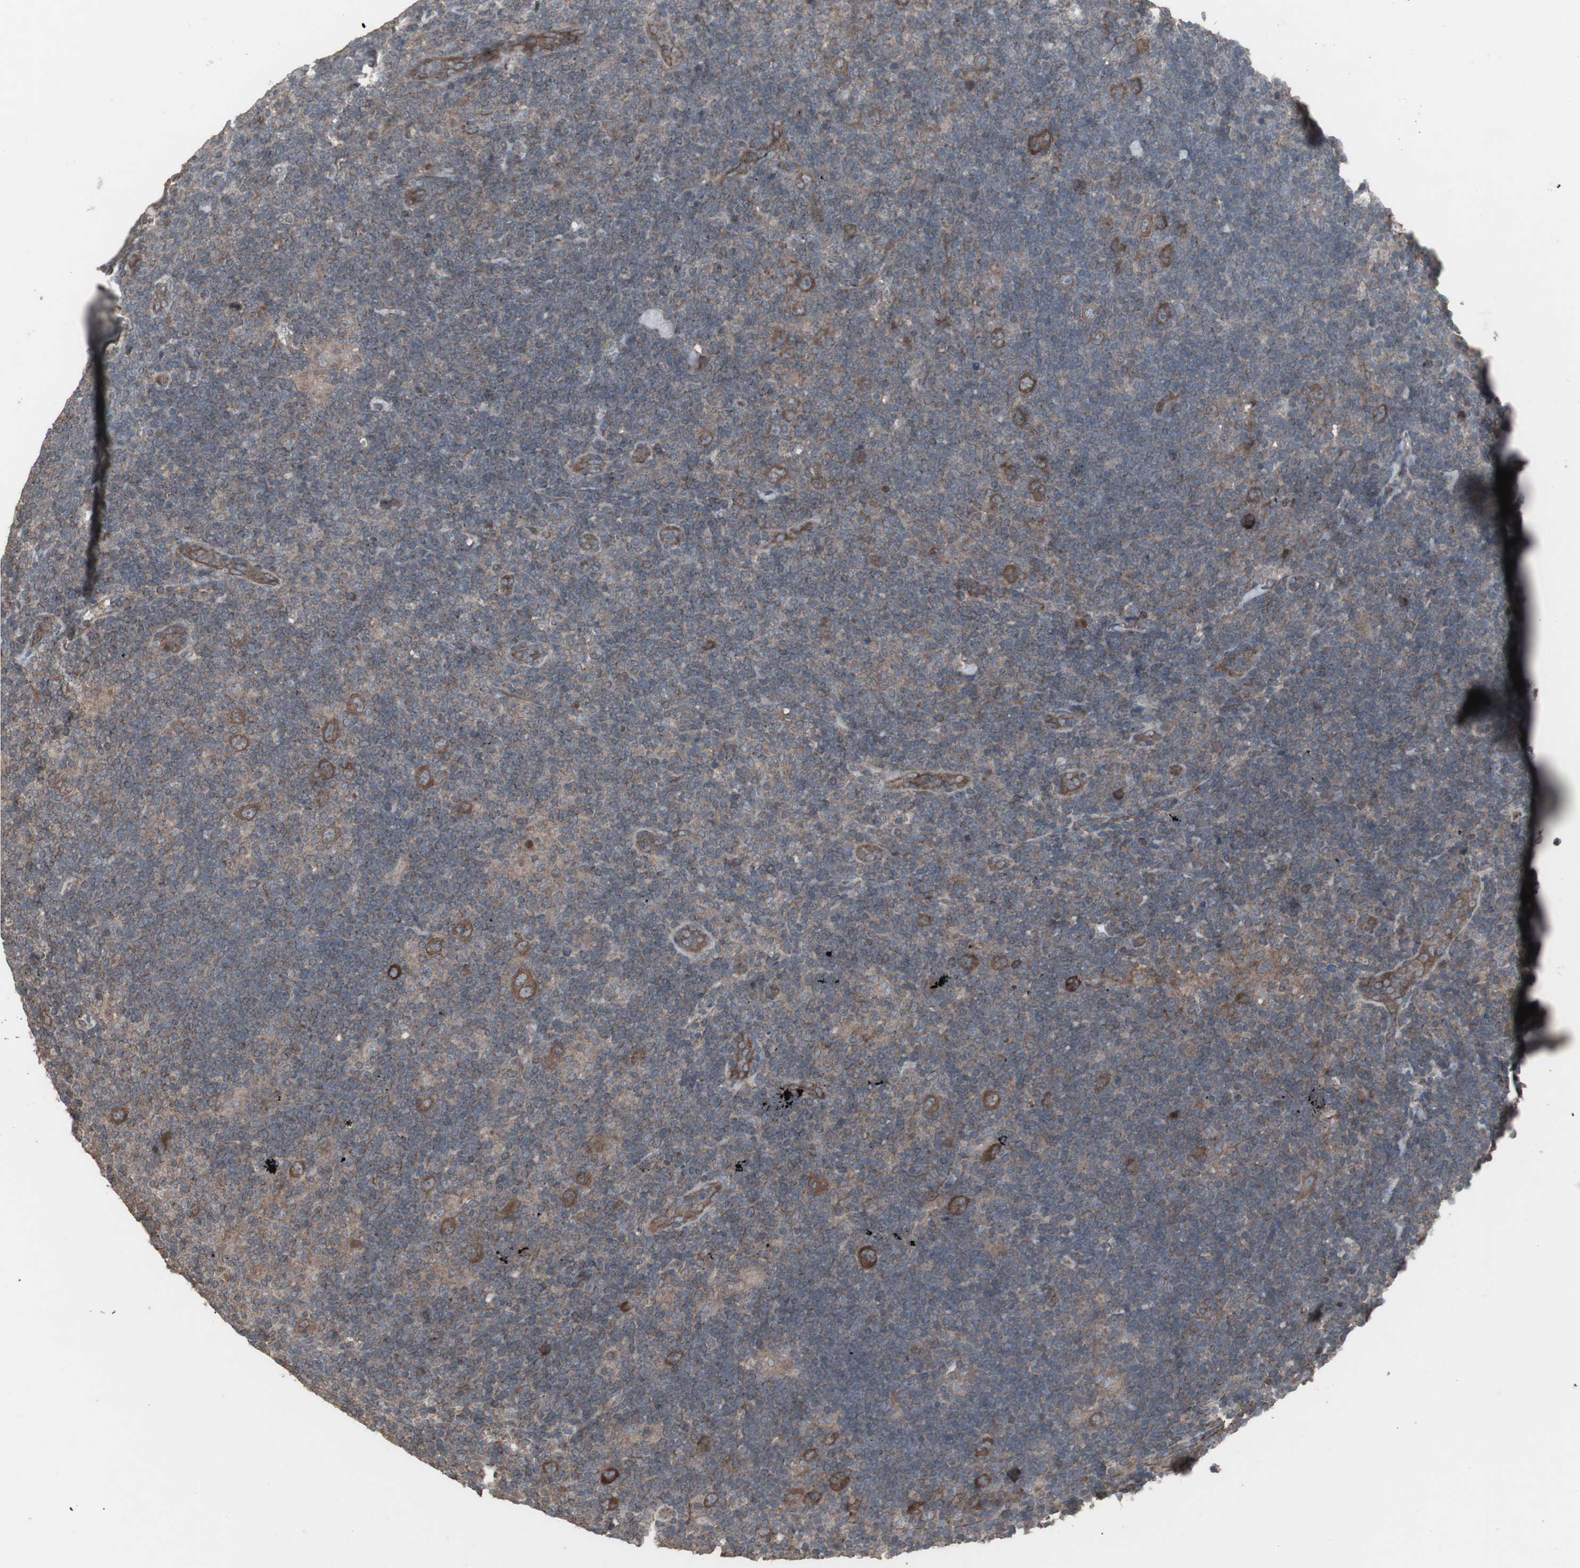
{"staining": {"intensity": "moderate", "quantity": "<25%", "location": "cytoplasmic/membranous"}, "tissue": "lymphoma", "cell_type": "Tumor cells", "image_type": "cancer", "snomed": [{"axis": "morphology", "description": "Hodgkin's disease, NOS"}, {"axis": "topography", "description": "Lymph node"}], "caption": "Tumor cells exhibit moderate cytoplasmic/membranous positivity in about <25% of cells in Hodgkin's disease. (DAB = brown stain, brightfield microscopy at high magnification).", "gene": "SSTR2", "patient": {"sex": "female", "age": 57}}